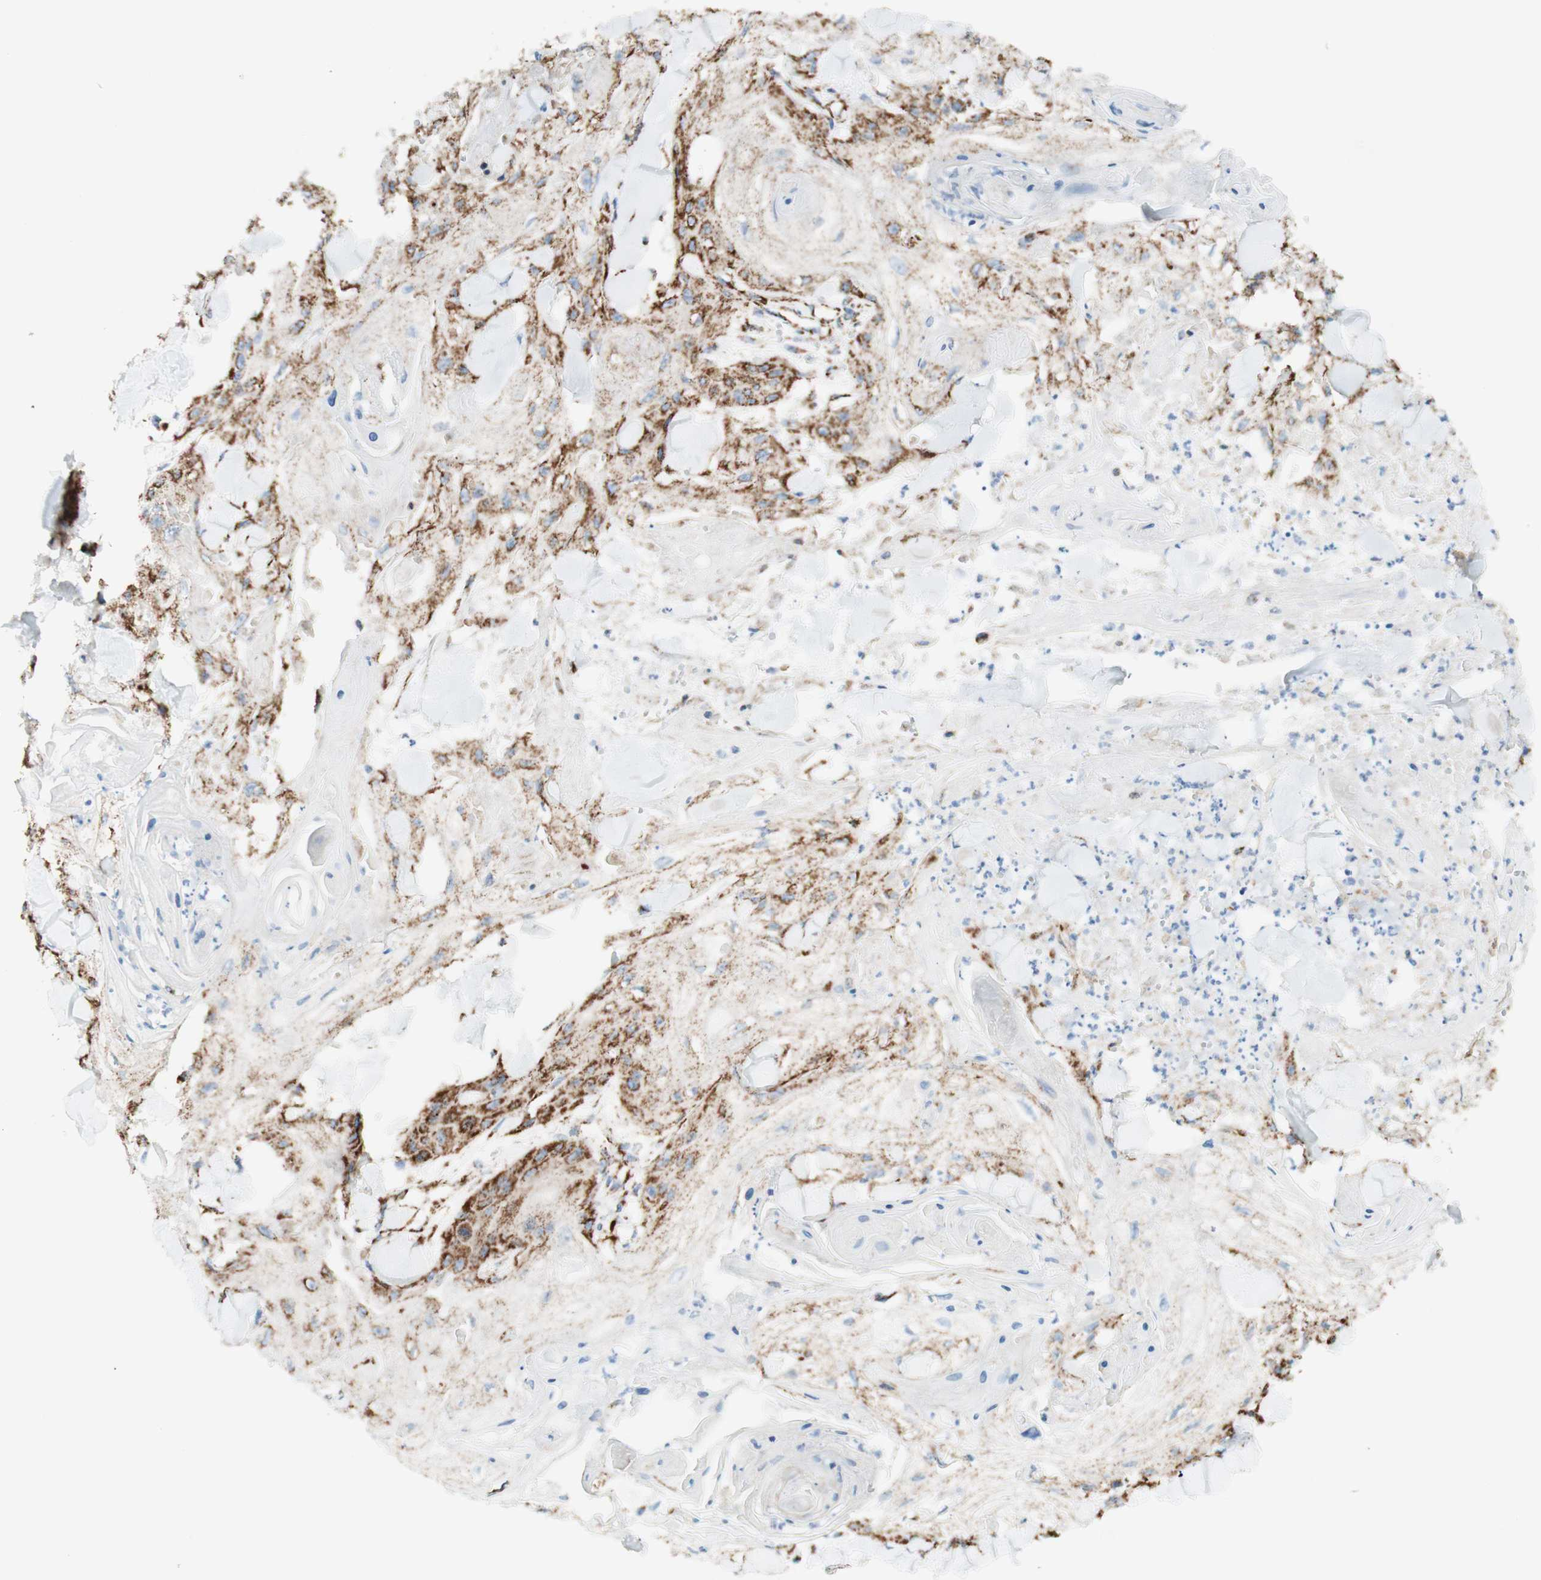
{"staining": {"intensity": "strong", "quantity": ">75%", "location": "cytoplasmic/membranous"}, "tissue": "skin cancer", "cell_type": "Tumor cells", "image_type": "cancer", "snomed": [{"axis": "morphology", "description": "Squamous cell carcinoma, NOS"}, {"axis": "topography", "description": "Skin"}], "caption": "Immunohistochemical staining of human squamous cell carcinoma (skin) displays high levels of strong cytoplasmic/membranous staining in about >75% of tumor cells.", "gene": "TOMM20", "patient": {"sex": "male", "age": 74}}